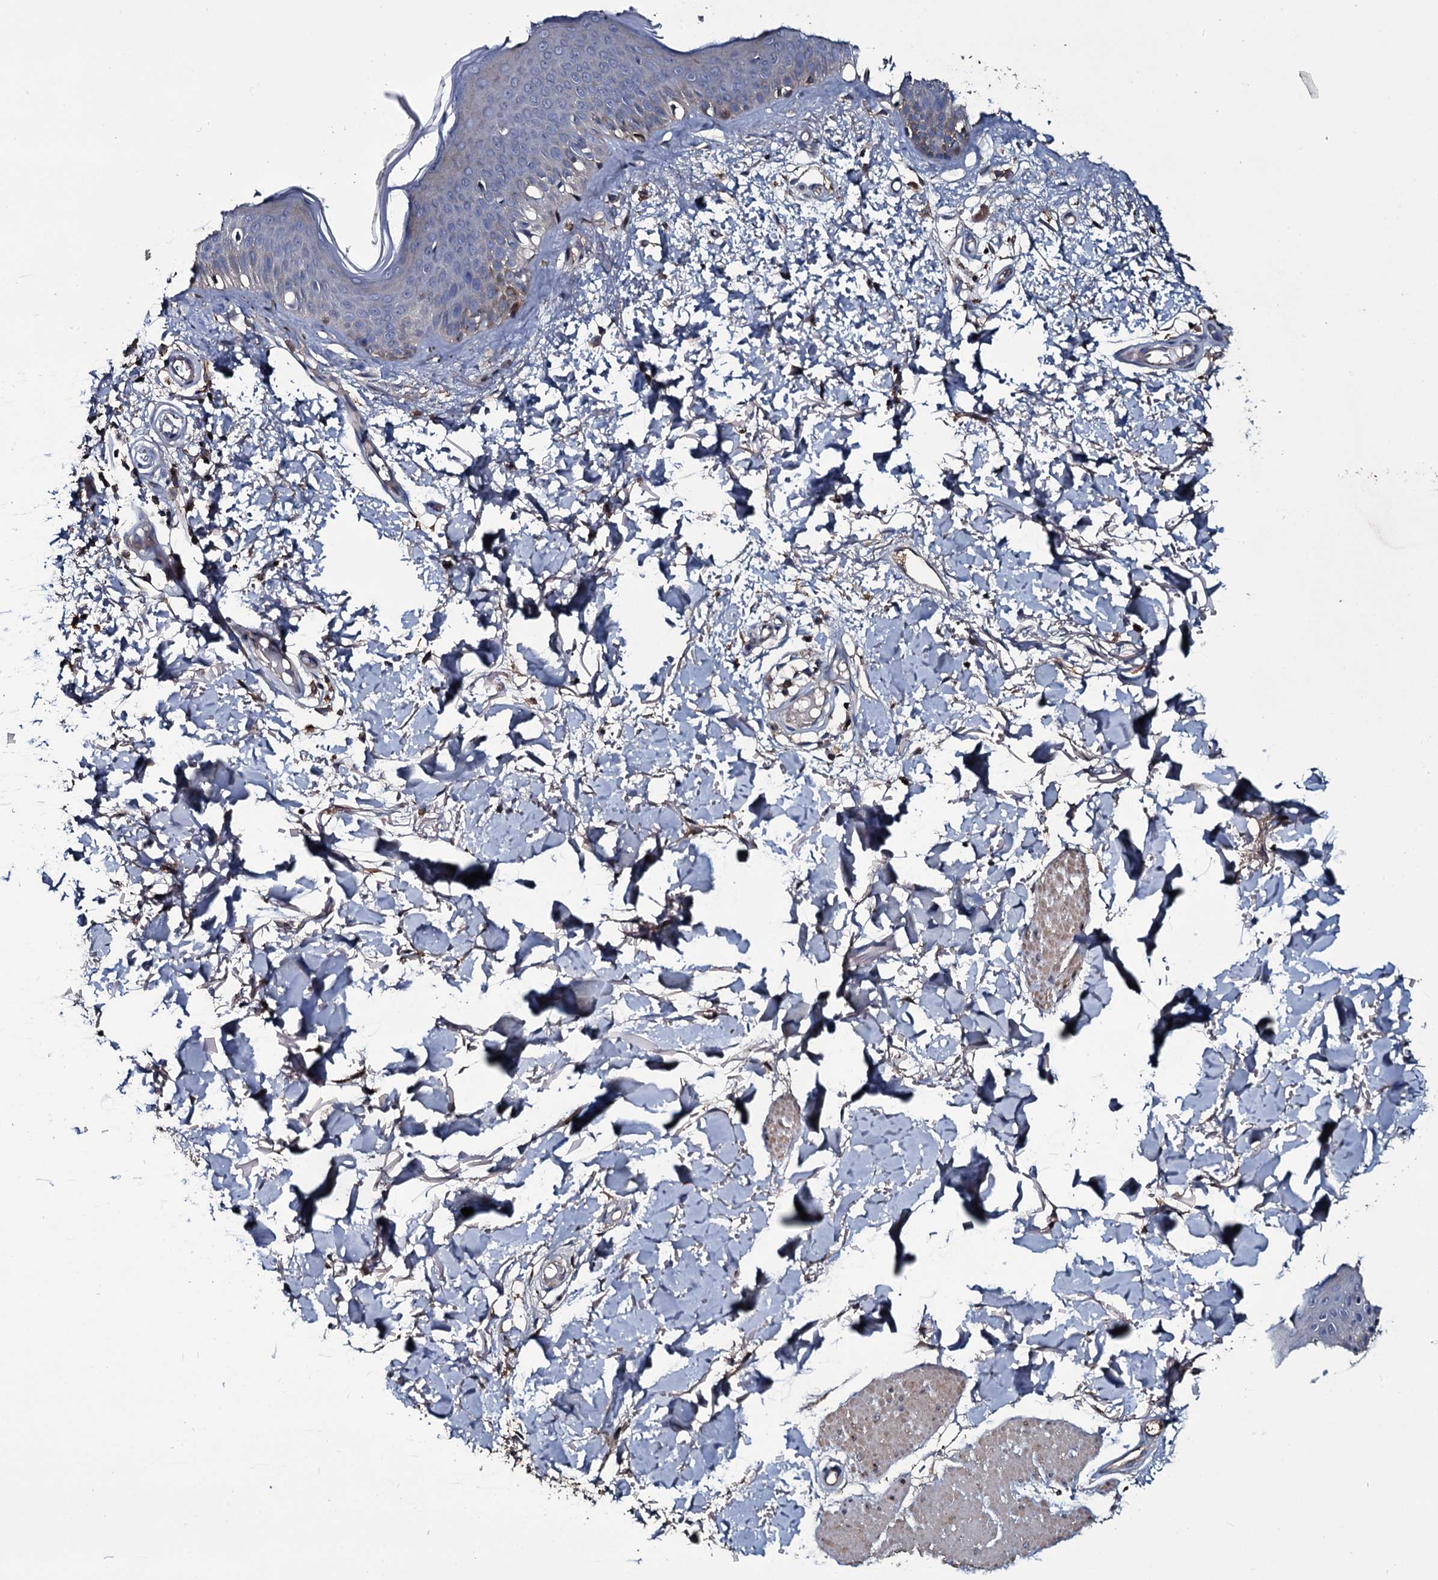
{"staining": {"intensity": "moderate", "quantity": ">75%", "location": "cytoplasmic/membranous"}, "tissue": "skin", "cell_type": "Fibroblasts", "image_type": "normal", "snomed": [{"axis": "morphology", "description": "Normal tissue, NOS"}, {"axis": "topography", "description": "Skin"}], "caption": "Immunohistochemical staining of normal human skin exhibits moderate cytoplasmic/membranous protein expression in about >75% of fibroblasts.", "gene": "LYG2", "patient": {"sex": "male", "age": 62}}